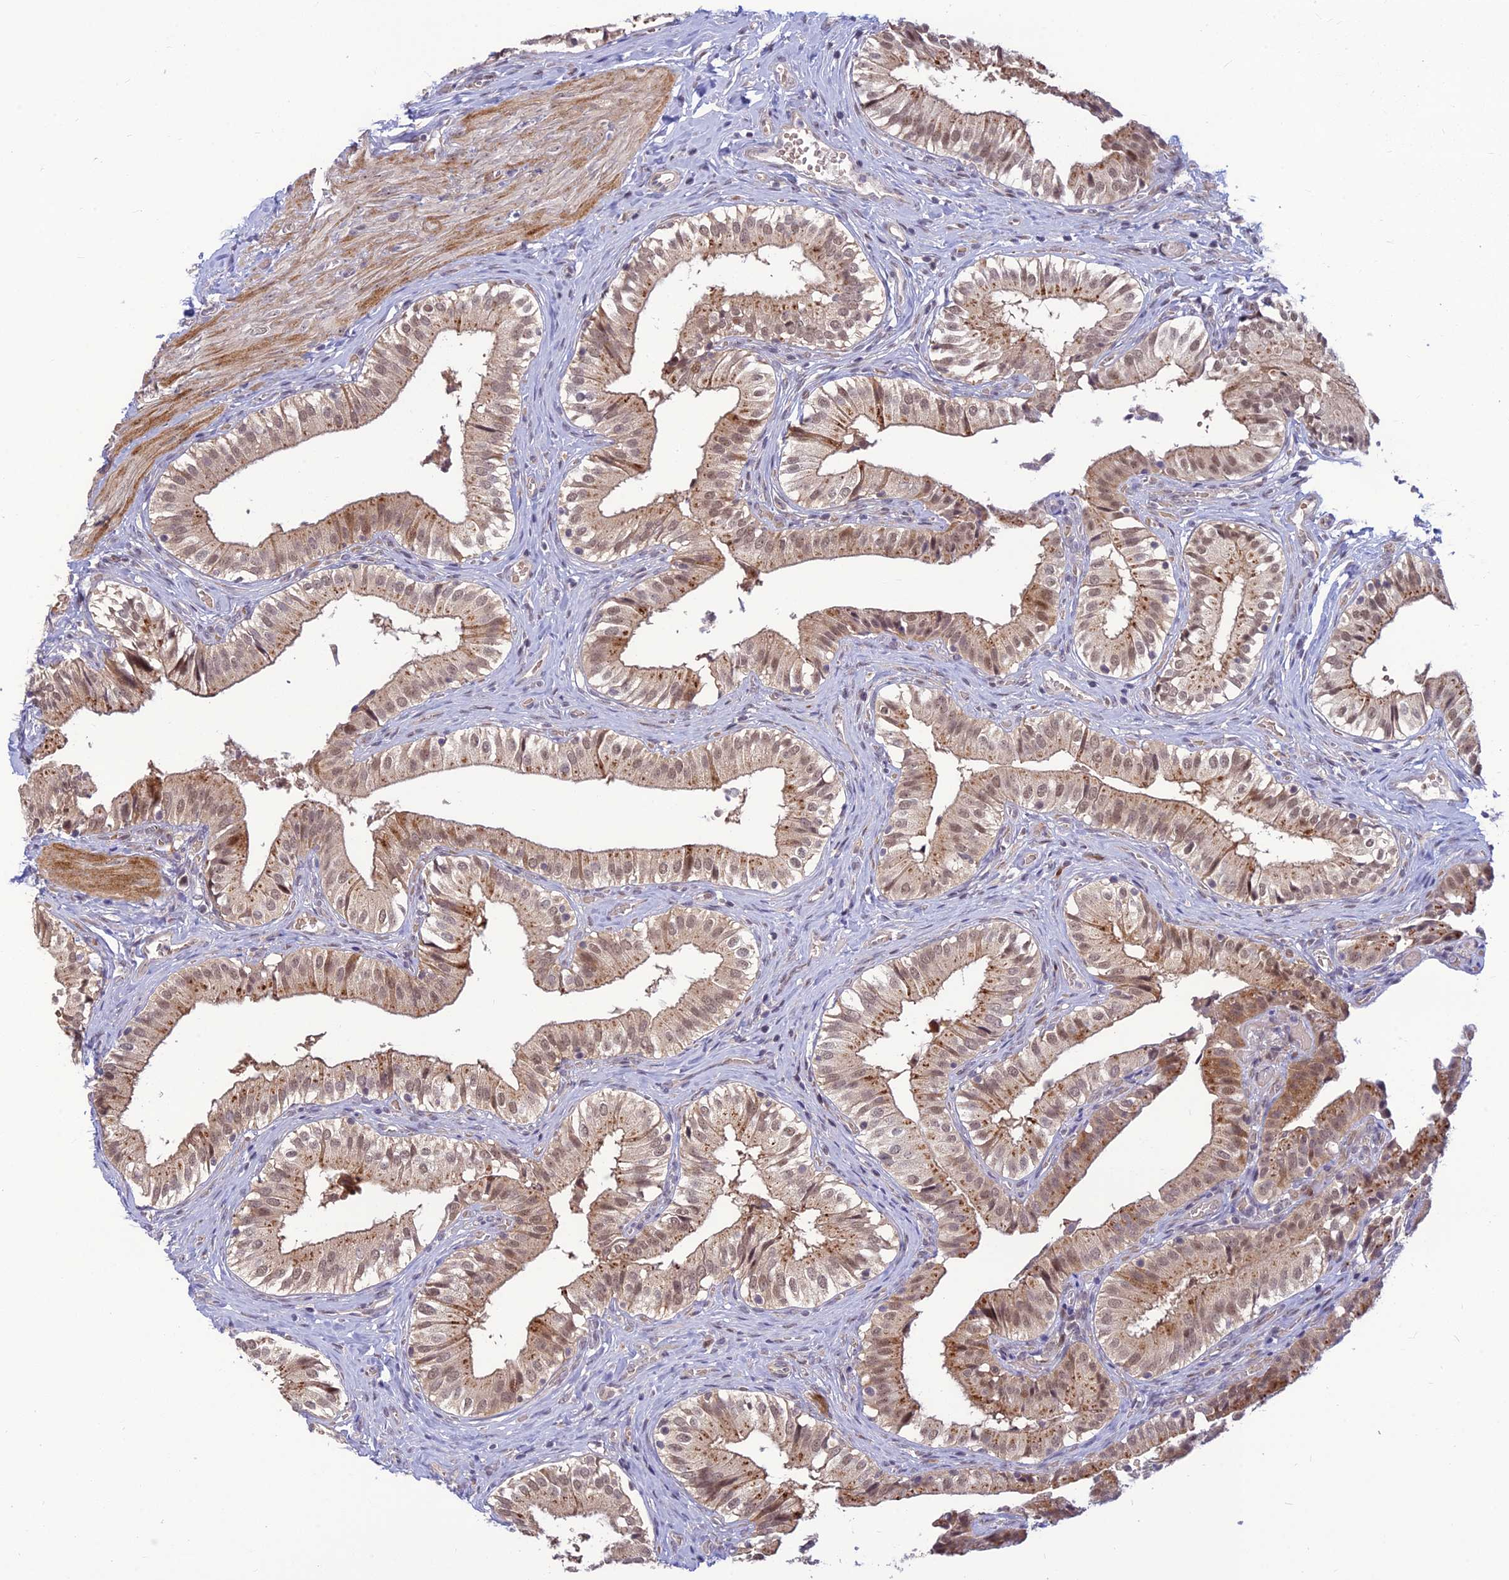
{"staining": {"intensity": "moderate", "quantity": "25%-75%", "location": "cytoplasmic/membranous,nuclear"}, "tissue": "gallbladder", "cell_type": "Glandular cells", "image_type": "normal", "snomed": [{"axis": "morphology", "description": "Normal tissue, NOS"}, {"axis": "topography", "description": "Gallbladder"}], "caption": "Unremarkable gallbladder displays moderate cytoplasmic/membranous,nuclear staining in about 25%-75% of glandular cells, visualized by immunohistochemistry.", "gene": "ASPDH", "patient": {"sex": "female", "age": 47}}